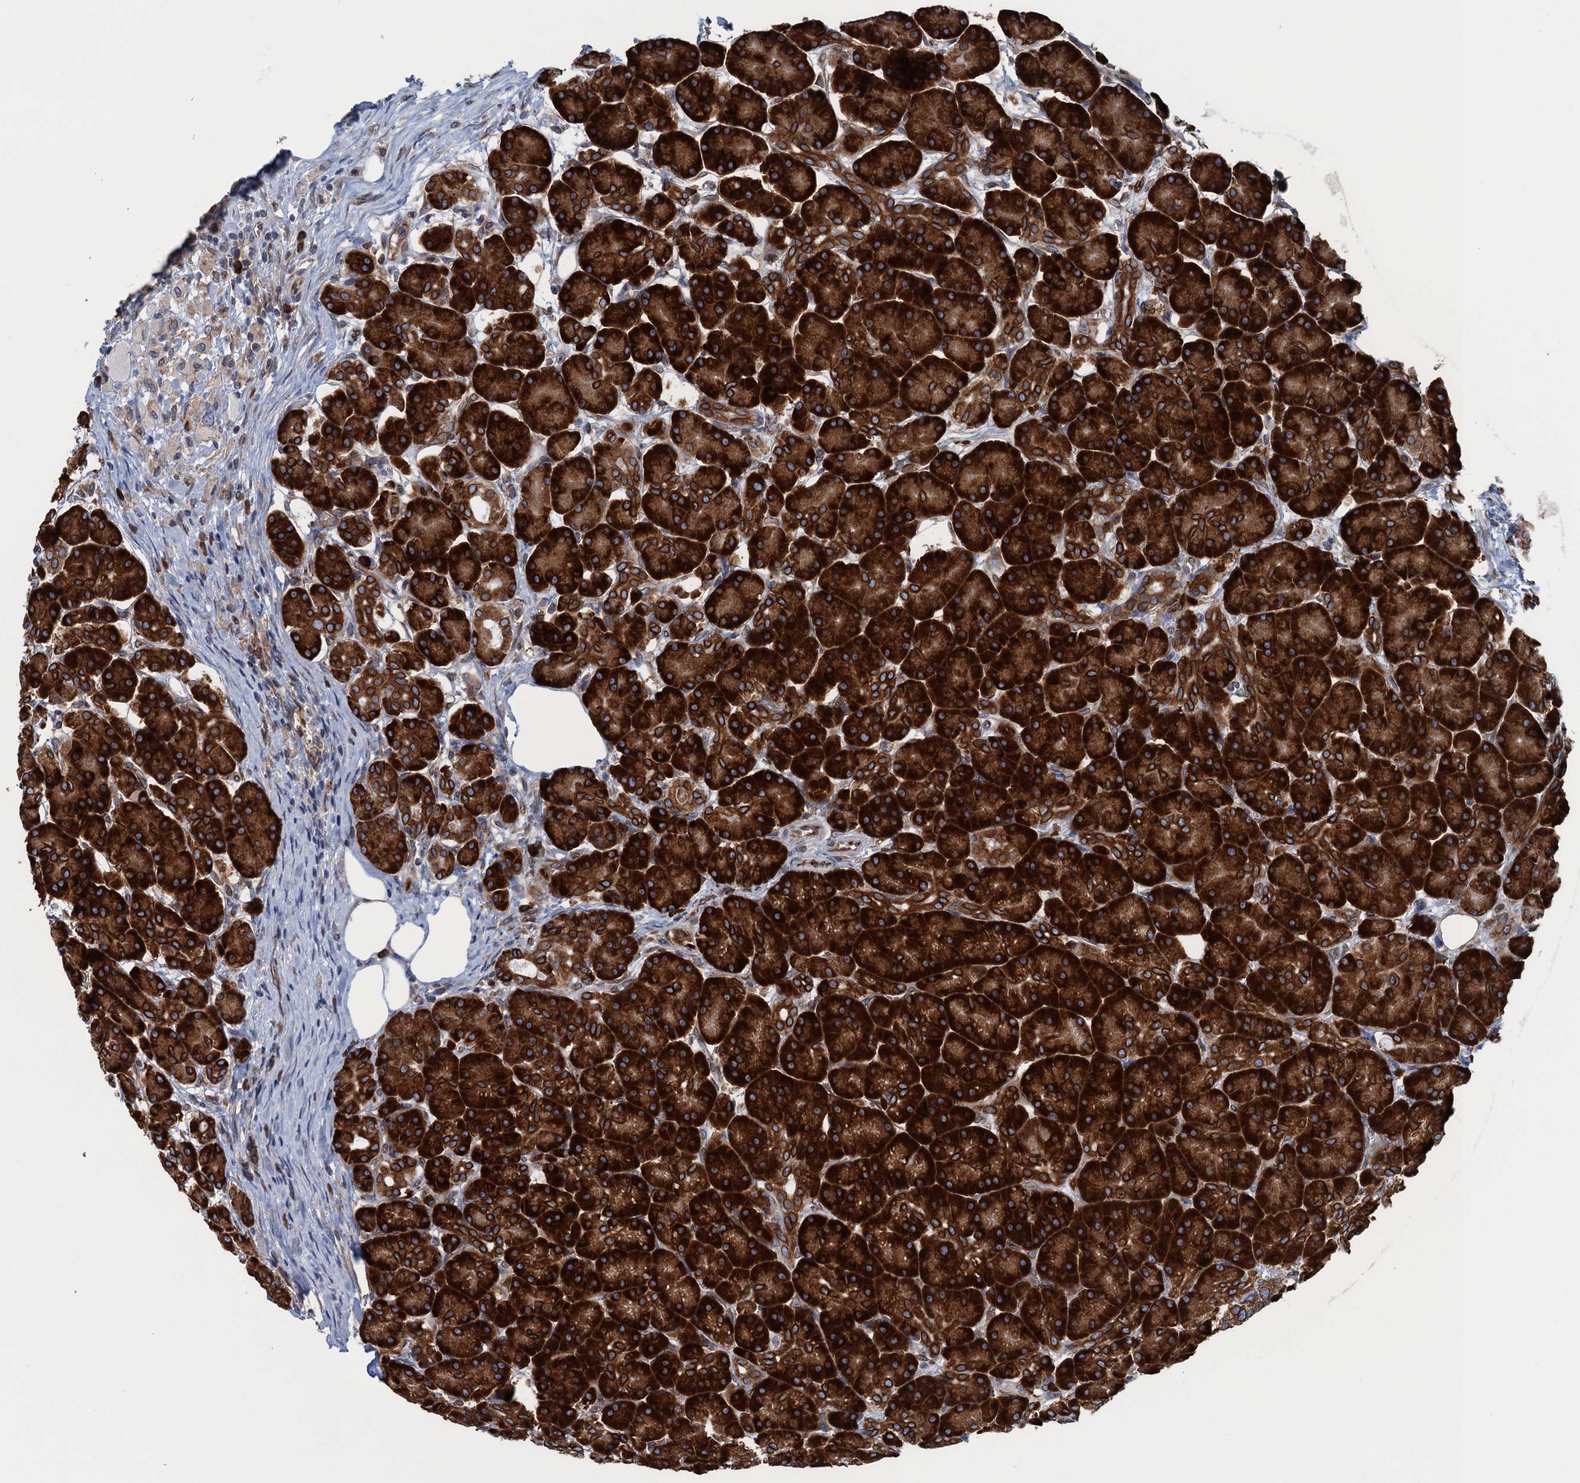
{"staining": {"intensity": "strong", "quantity": ">75%", "location": "cytoplasmic/membranous"}, "tissue": "pancreas", "cell_type": "Exocrine glandular cells", "image_type": "normal", "snomed": [{"axis": "morphology", "description": "Normal tissue, NOS"}, {"axis": "topography", "description": "Pancreas"}], "caption": "Immunohistochemistry (IHC) micrograph of unremarkable human pancreas stained for a protein (brown), which shows high levels of strong cytoplasmic/membranous staining in approximately >75% of exocrine glandular cells.", "gene": "TMEM205", "patient": {"sex": "male", "age": 63}}